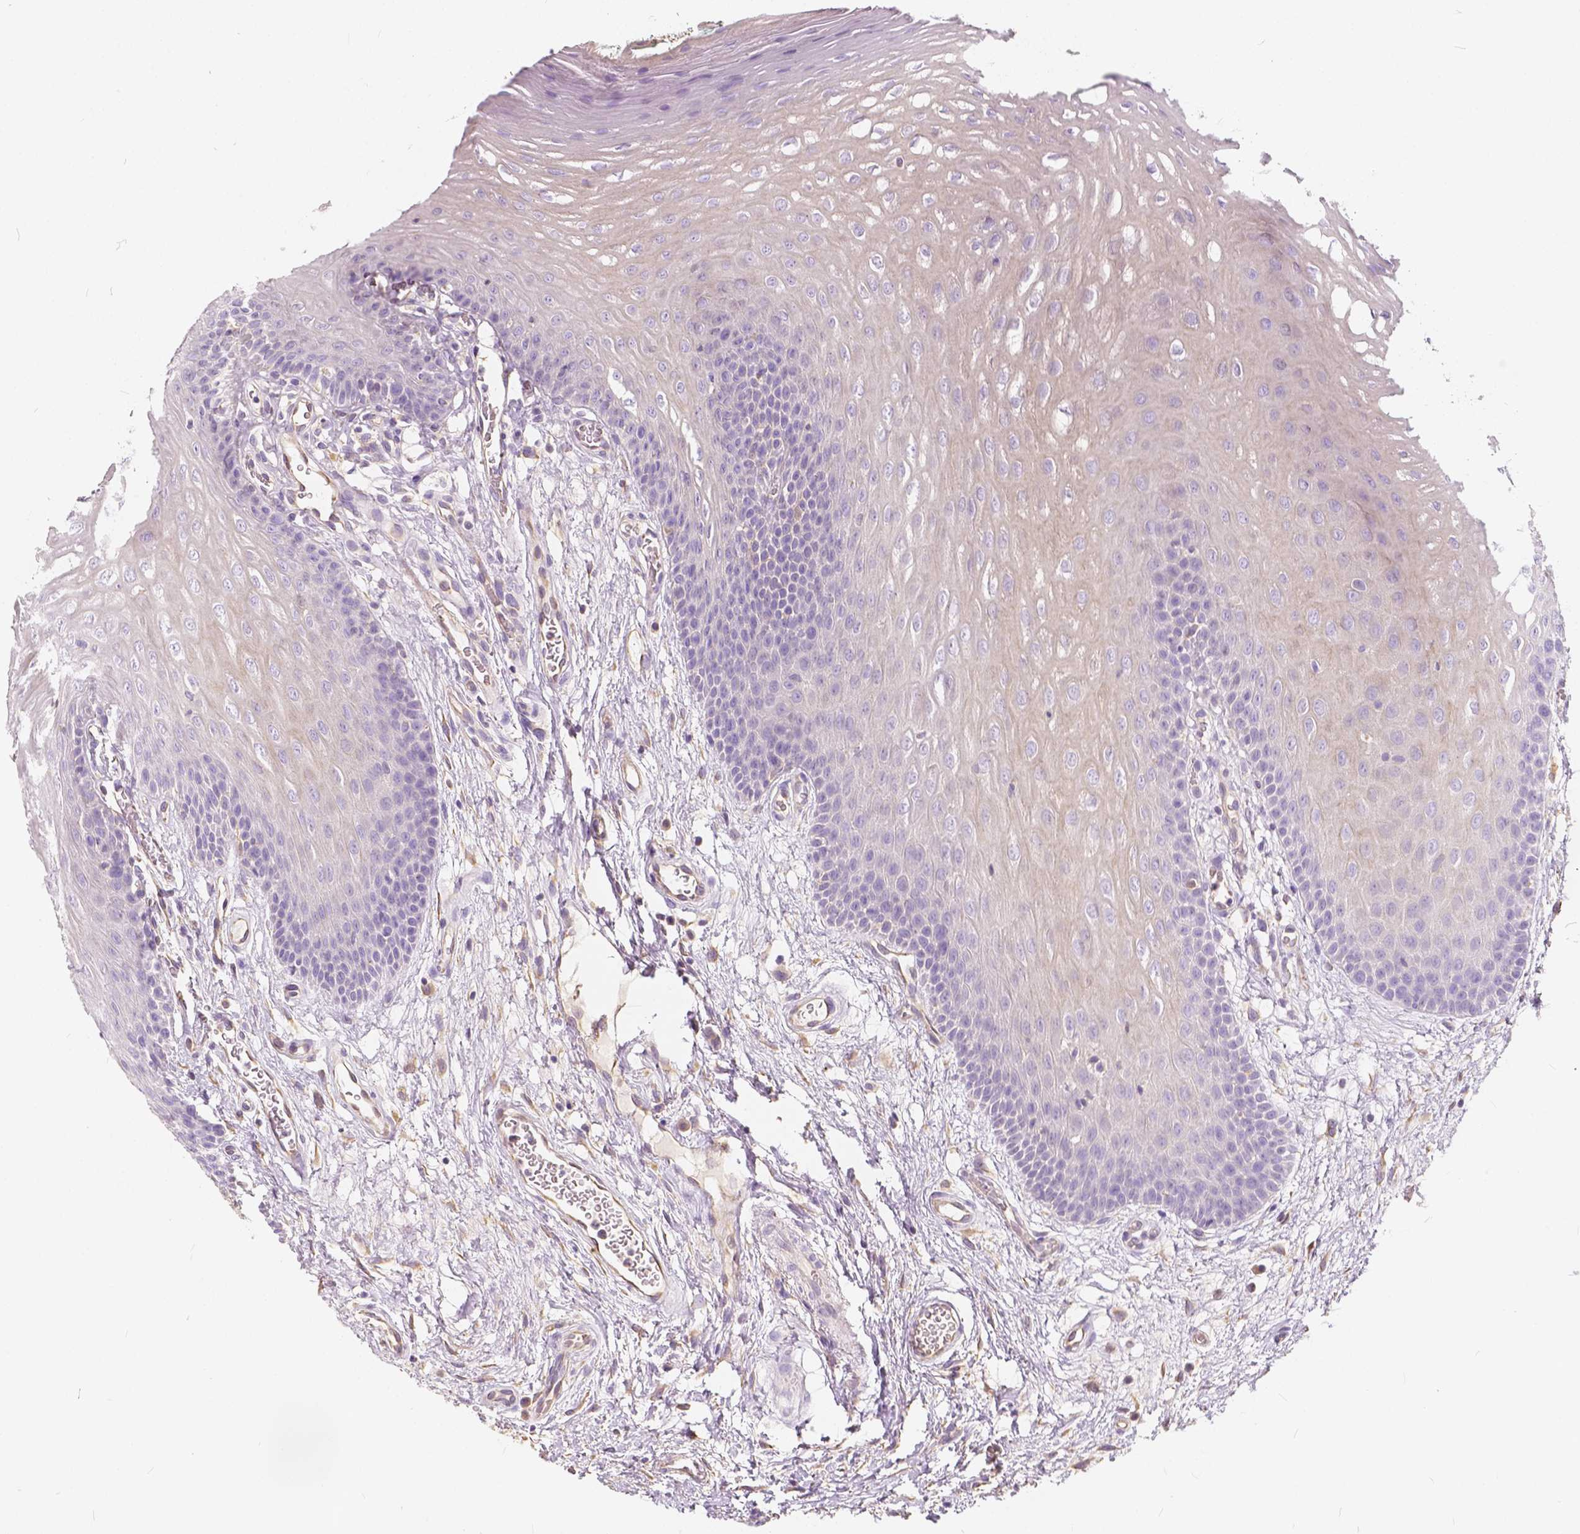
{"staining": {"intensity": "negative", "quantity": "none", "location": "none"}, "tissue": "oral mucosa", "cell_type": "Squamous epithelial cells", "image_type": "normal", "snomed": [{"axis": "morphology", "description": "Normal tissue, NOS"}, {"axis": "morphology", "description": "Squamous cell carcinoma, NOS"}, {"axis": "topography", "description": "Oral tissue"}, {"axis": "topography", "description": "Head-Neck"}], "caption": "Immunohistochemical staining of unremarkable oral mucosa demonstrates no significant expression in squamous epithelial cells.", "gene": "KIAA0513", "patient": {"sex": "male", "age": 78}}